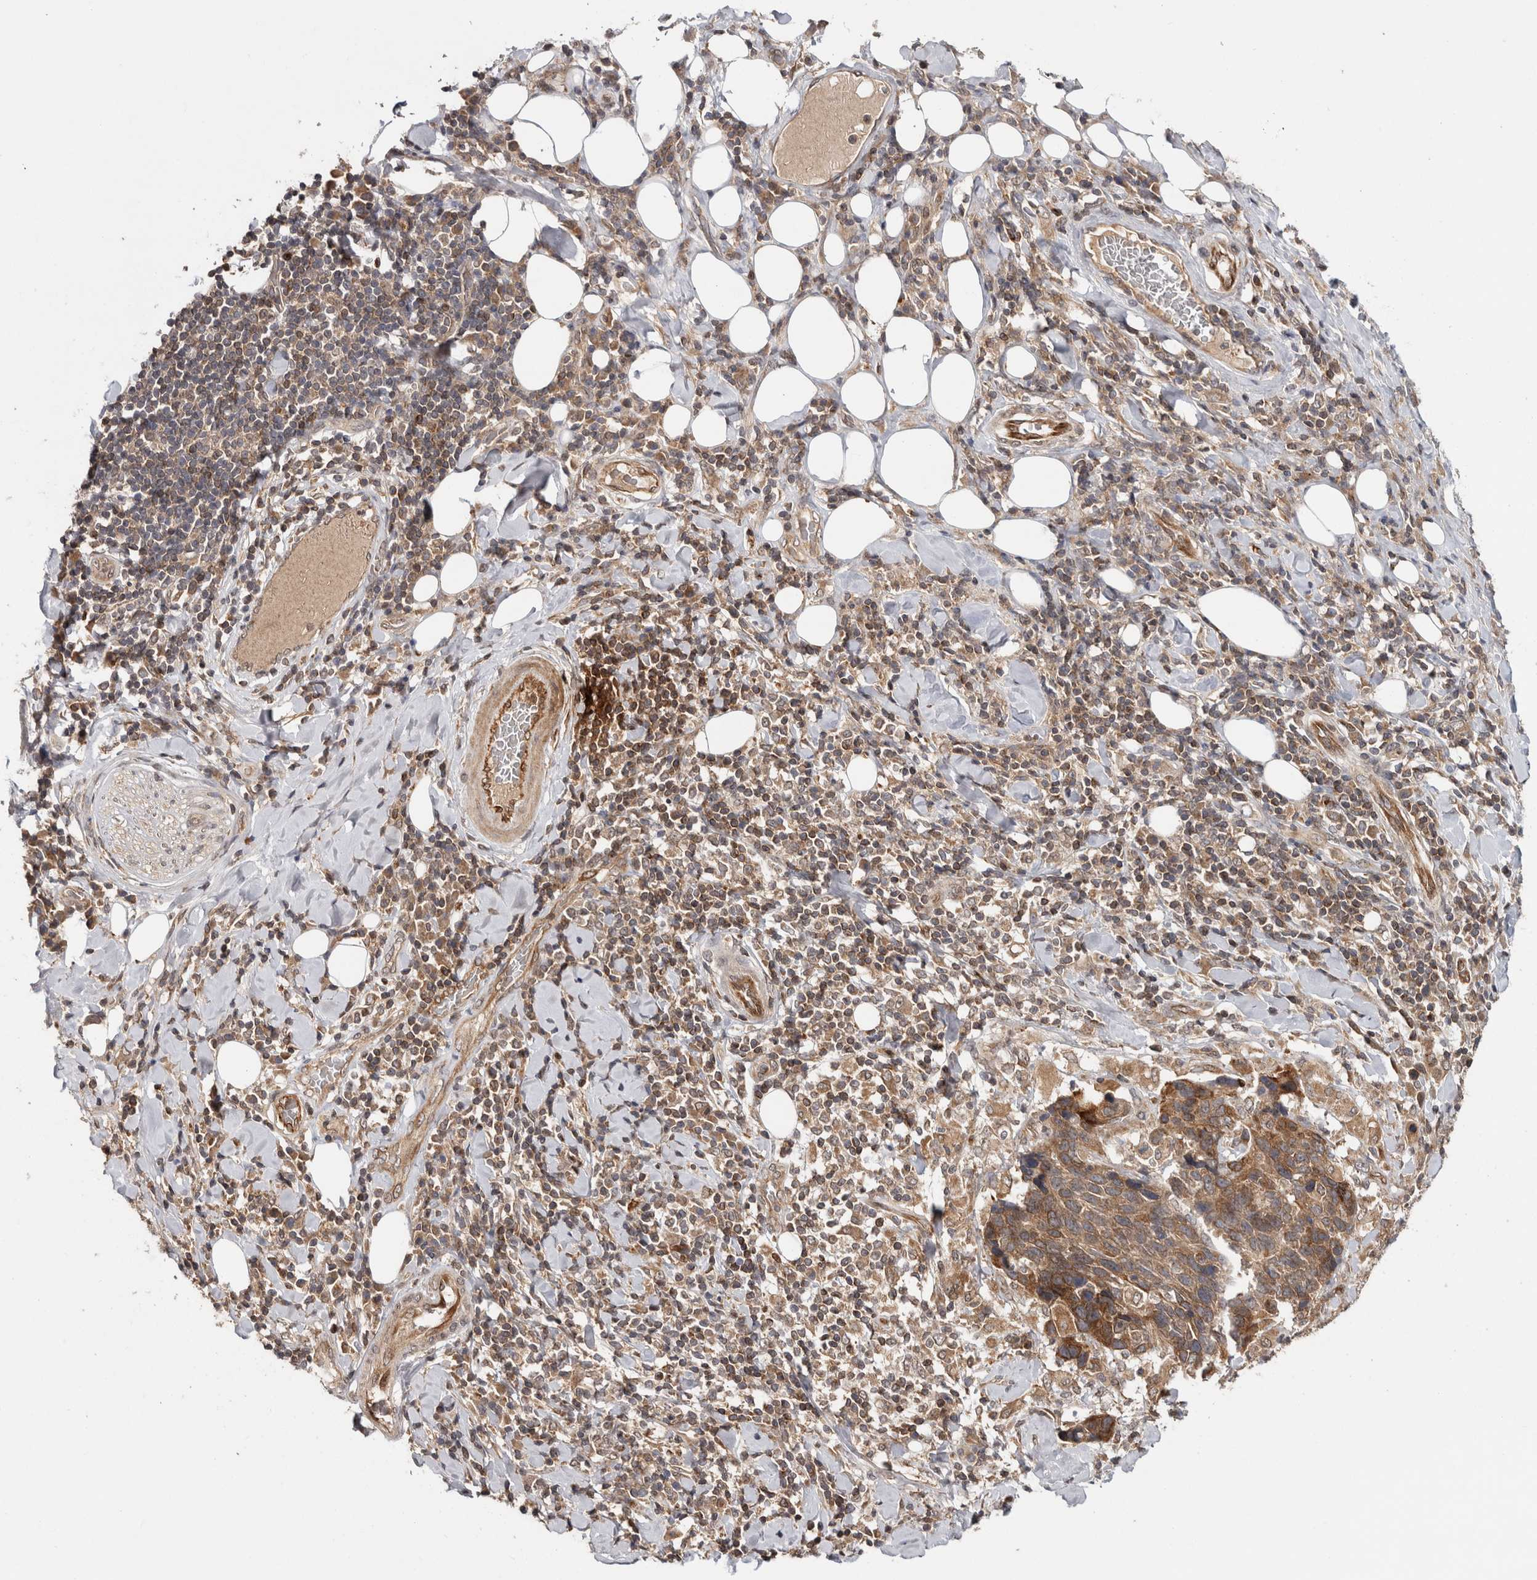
{"staining": {"intensity": "moderate", "quantity": ">75%", "location": "cytoplasmic/membranous"}, "tissue": "lung cancer", "cell_type": "Tumor cells", "image_type": "cancer", "snomed": [{"axis": "morphology", "description": "Squamous cell carcinoma, NOS"}, {"axis": "topography", "description": "Lung"}], "caption": "Immunohistochemical staining of squamous cell carcinoma (lung) shows medium levels of moderate cytoplasmic/membranous protein expression in approximately >75% of tumor cells.", "gene": "HMOX2", "patient": {"sex": "male", "age": 66}}